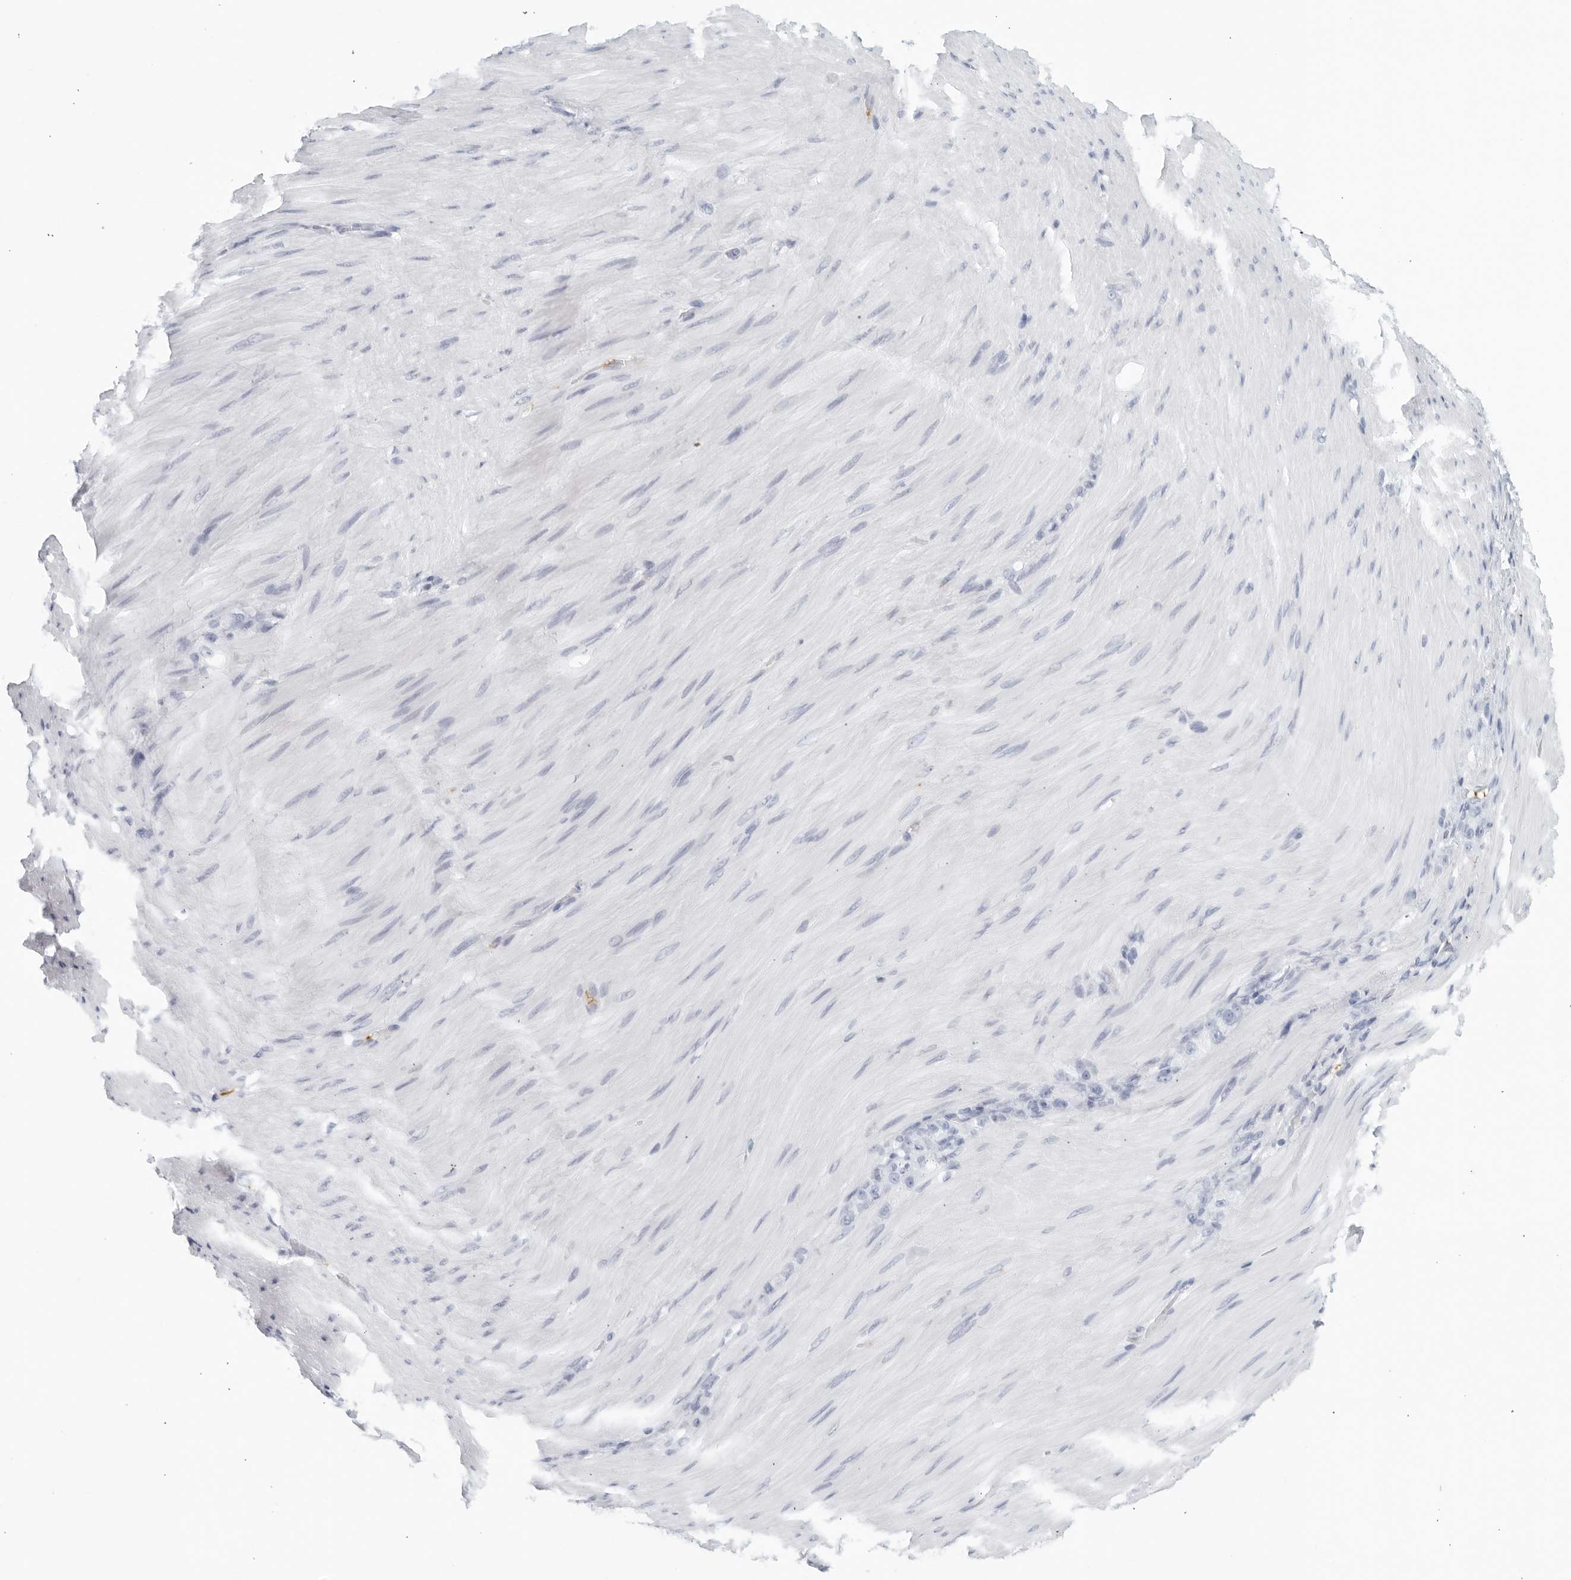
{"staining": {"intensity": "negative", "quantity": "none", "location": "none"}, "tissue": "stomach cancer", "cell_type": "Tumor cells", "image_type": "cancer", "snomed": [{"axis": "morphology", "description": "Normal tissue, NOS"}, {"axis": "morphology", "description": "Adenocarcinoma, NOS"}, {"axis": "topography", "description": "Stomach"}], "caption": "The image shows no staining of tumor cells in stomach adenocarcinoma.", "gene": "FGG", "patient": {"sex": "male", "age": 82}}